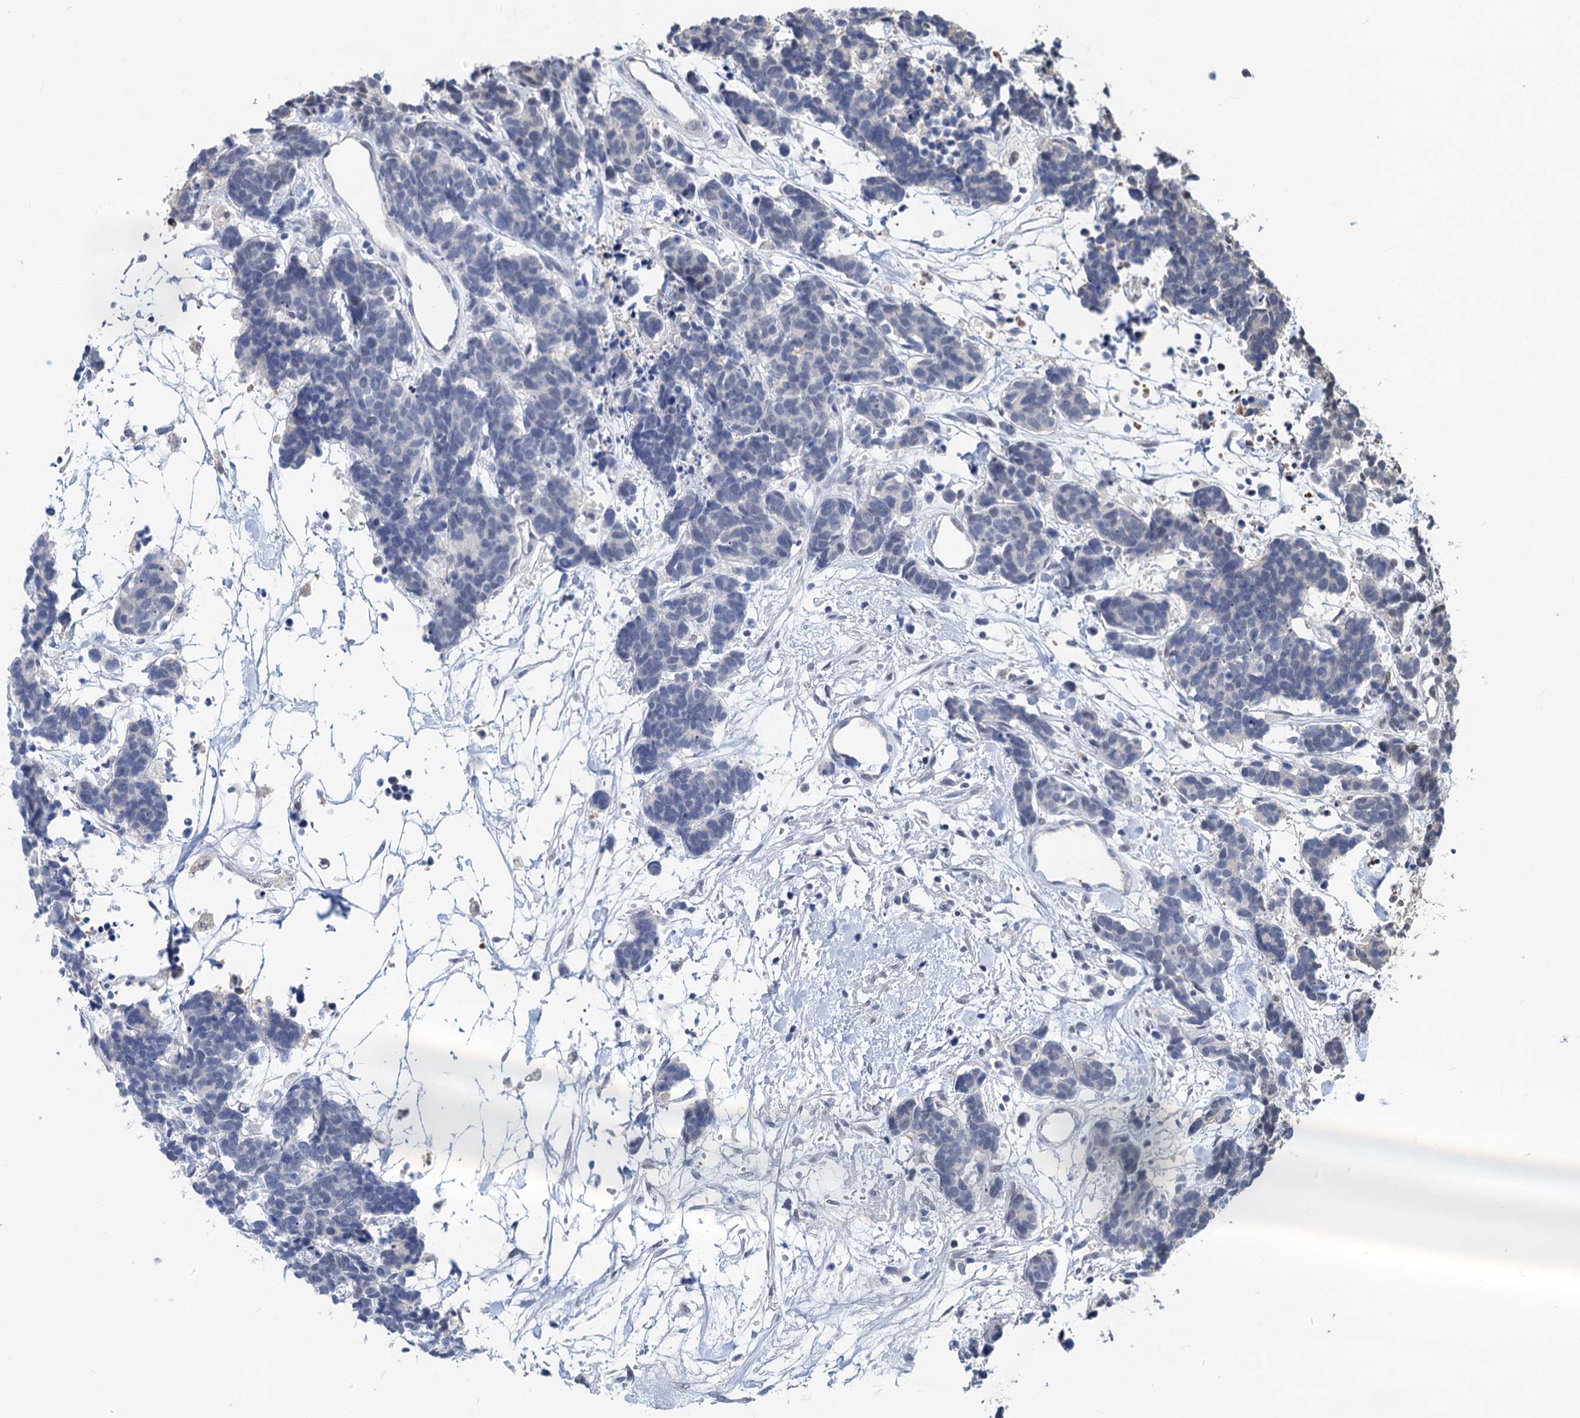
{"staining": {"intensity": "negative", "quantity": "none", "location": "none"}, "tissue": "carcinoid", "cell_type": "Tumor cells", "image_type": "cancer", "snomed": [{"axis": "morphology", "description": "Carcinoma, NOS"}, {"axis": "morphology", "description": "Carcinoid, malignant, NOS"}, {"axis": "topography", "description": "Urinary bladder"}], "caption": "Carcinoid stained for a protein using immunohistochemistry (IHC) exhibits no staining tumor cells.", "gene": "RTKN2", "patient": {"sex": "male", "age": 57}}